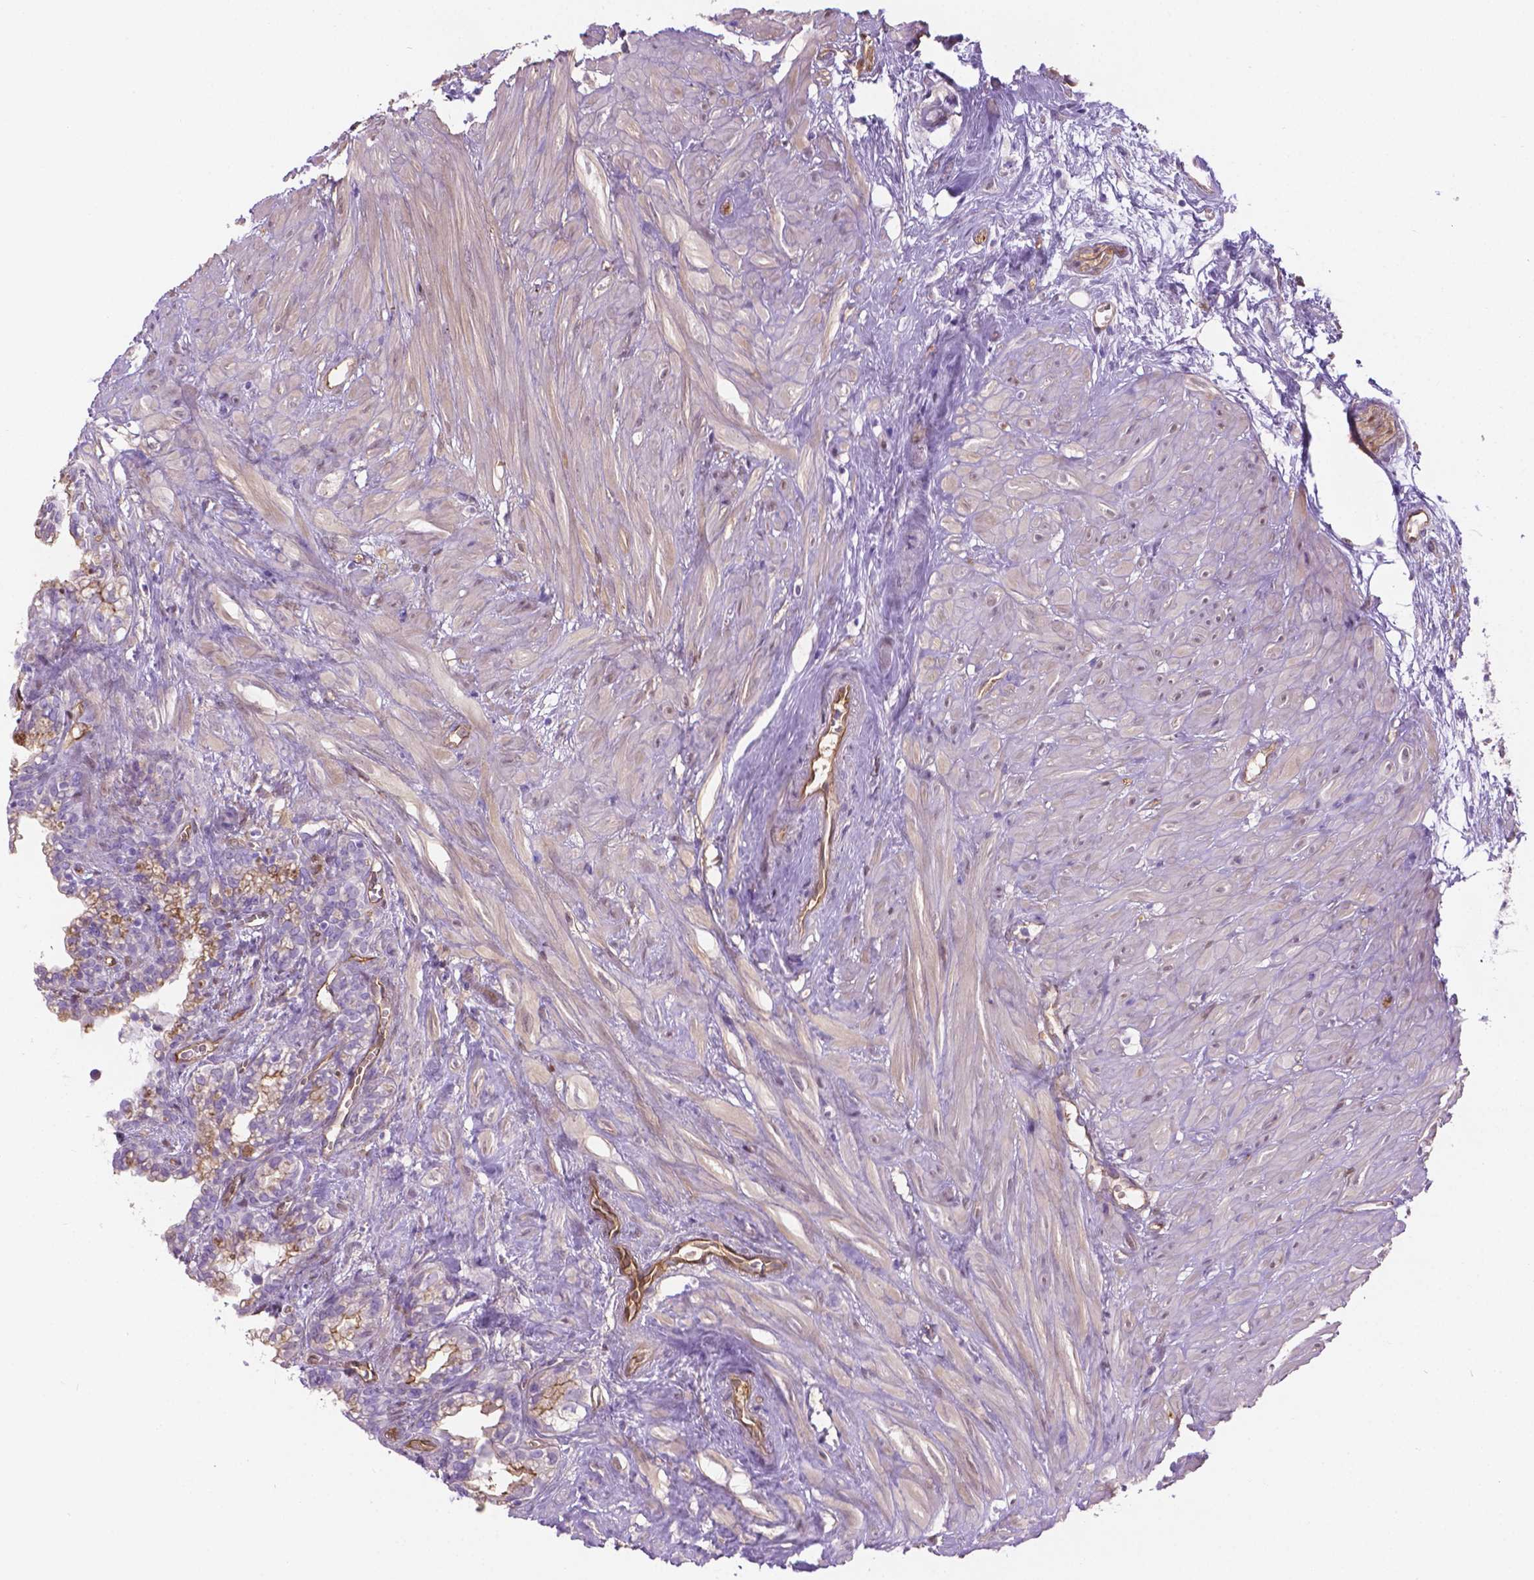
{"staining": {"intensity": "moderate", "quantity": "<25%", "location": "cytoplasmic/membranous"}, "tissue": "seminal vesicle", "cell_type": "Glandular cells", "image_type": "normal", "snomed": [{"axis": "morphology", "description": "Normal tissue, NOS"}, {"axis": "morphology", "description": "Urothelial carcinoma, NOS"}, {"axis": "topography", "description": "Urinary bladder"}, {"axis": "topography", "description": "Seminal veicle"}], "caption": "High-magnification brightfield microscopy of unremarkable seminal vesicle stained with DAB (3,3'-diaminobenzidine) (brown) and counterstained with hematoxylin (blue). glandular cells exhibit moderate cytoplasmic/membranous positivity is appreciated in approximately<25% of cells.", "gene": "CLIC4", "patient": {"sex": "male", "age": 76}}